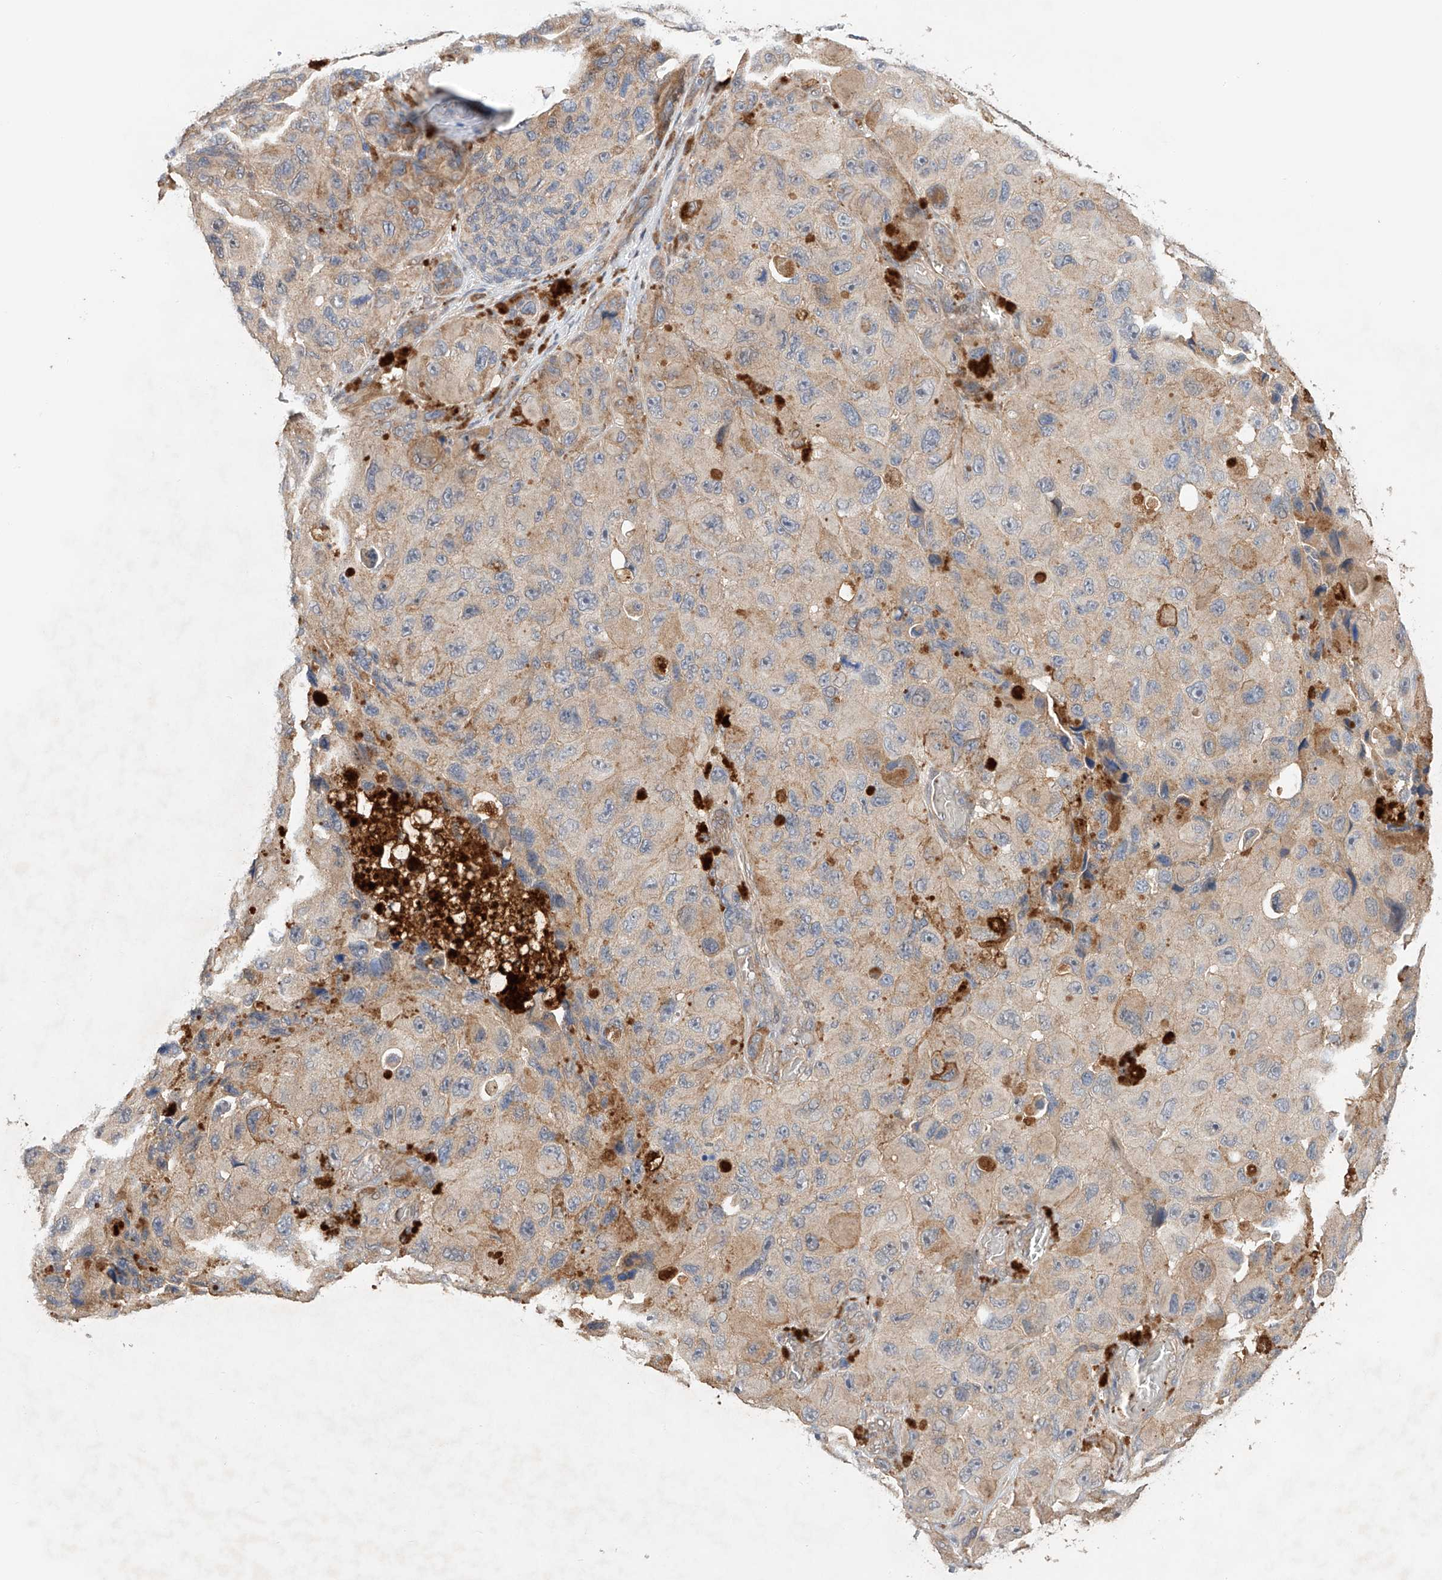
{"staining": {"intensity": "weak", "quantity": "<25%", "location": "cytoplasmic/membranous"}, "tissue": "melanoma", "cell_type": "Tumor cells", "image_type": "cancer", "snomed": [{"axis": "morphology", "description": "Malignant melanoma, NOS"}, {"axis": "topography", "description": "Skin"}], "caption": "A histopathology image of melanoma stained for a protein demonstrates no brown staining in tumor cells.", "gene": "ZFHX2", "patient": {"sex": "female", "age": 73}}